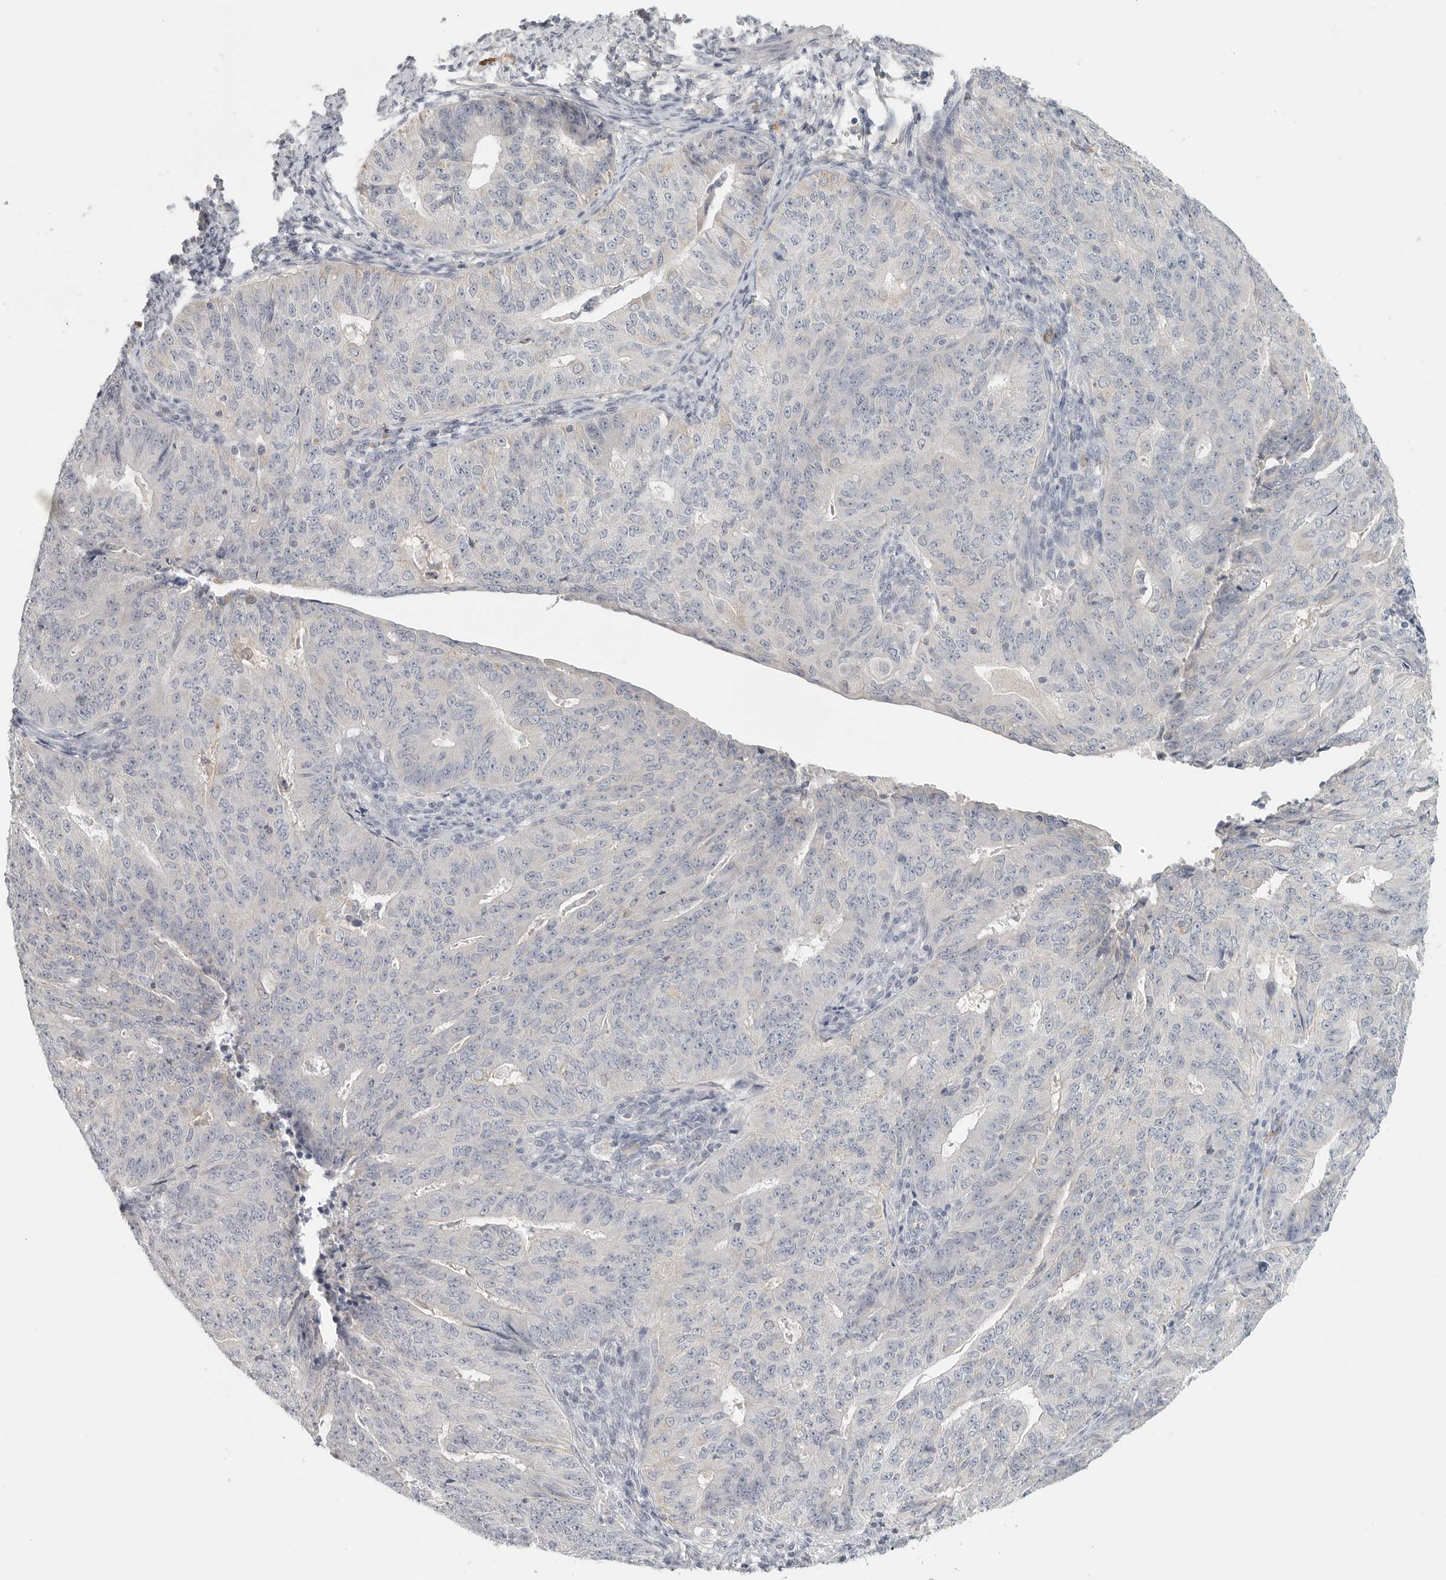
{"staining": {"intensity": "negative", "quantity": "none", "location": "none"}, "tissue": "endometrial cancer", "cell_type": "Tumor cells", "image_type": "cancer", "snomed": [{"axis": "morphology", "description": "Adenocarcinoma, NOS"}, {"axis": "topography", "description": "Endometrium"}], "caption": "Immunohistochemistry (IHC) micrograph of endometrial adenocarcinoma stained for a protein (brown), which displays no positivity in tumor cells. (DAB (3,3'-diaminobenzidine) immunohistochemistry (IHC), high magnification).", "gene": "SLC25A36", "patient": {"sex": "female", "age": 32}}